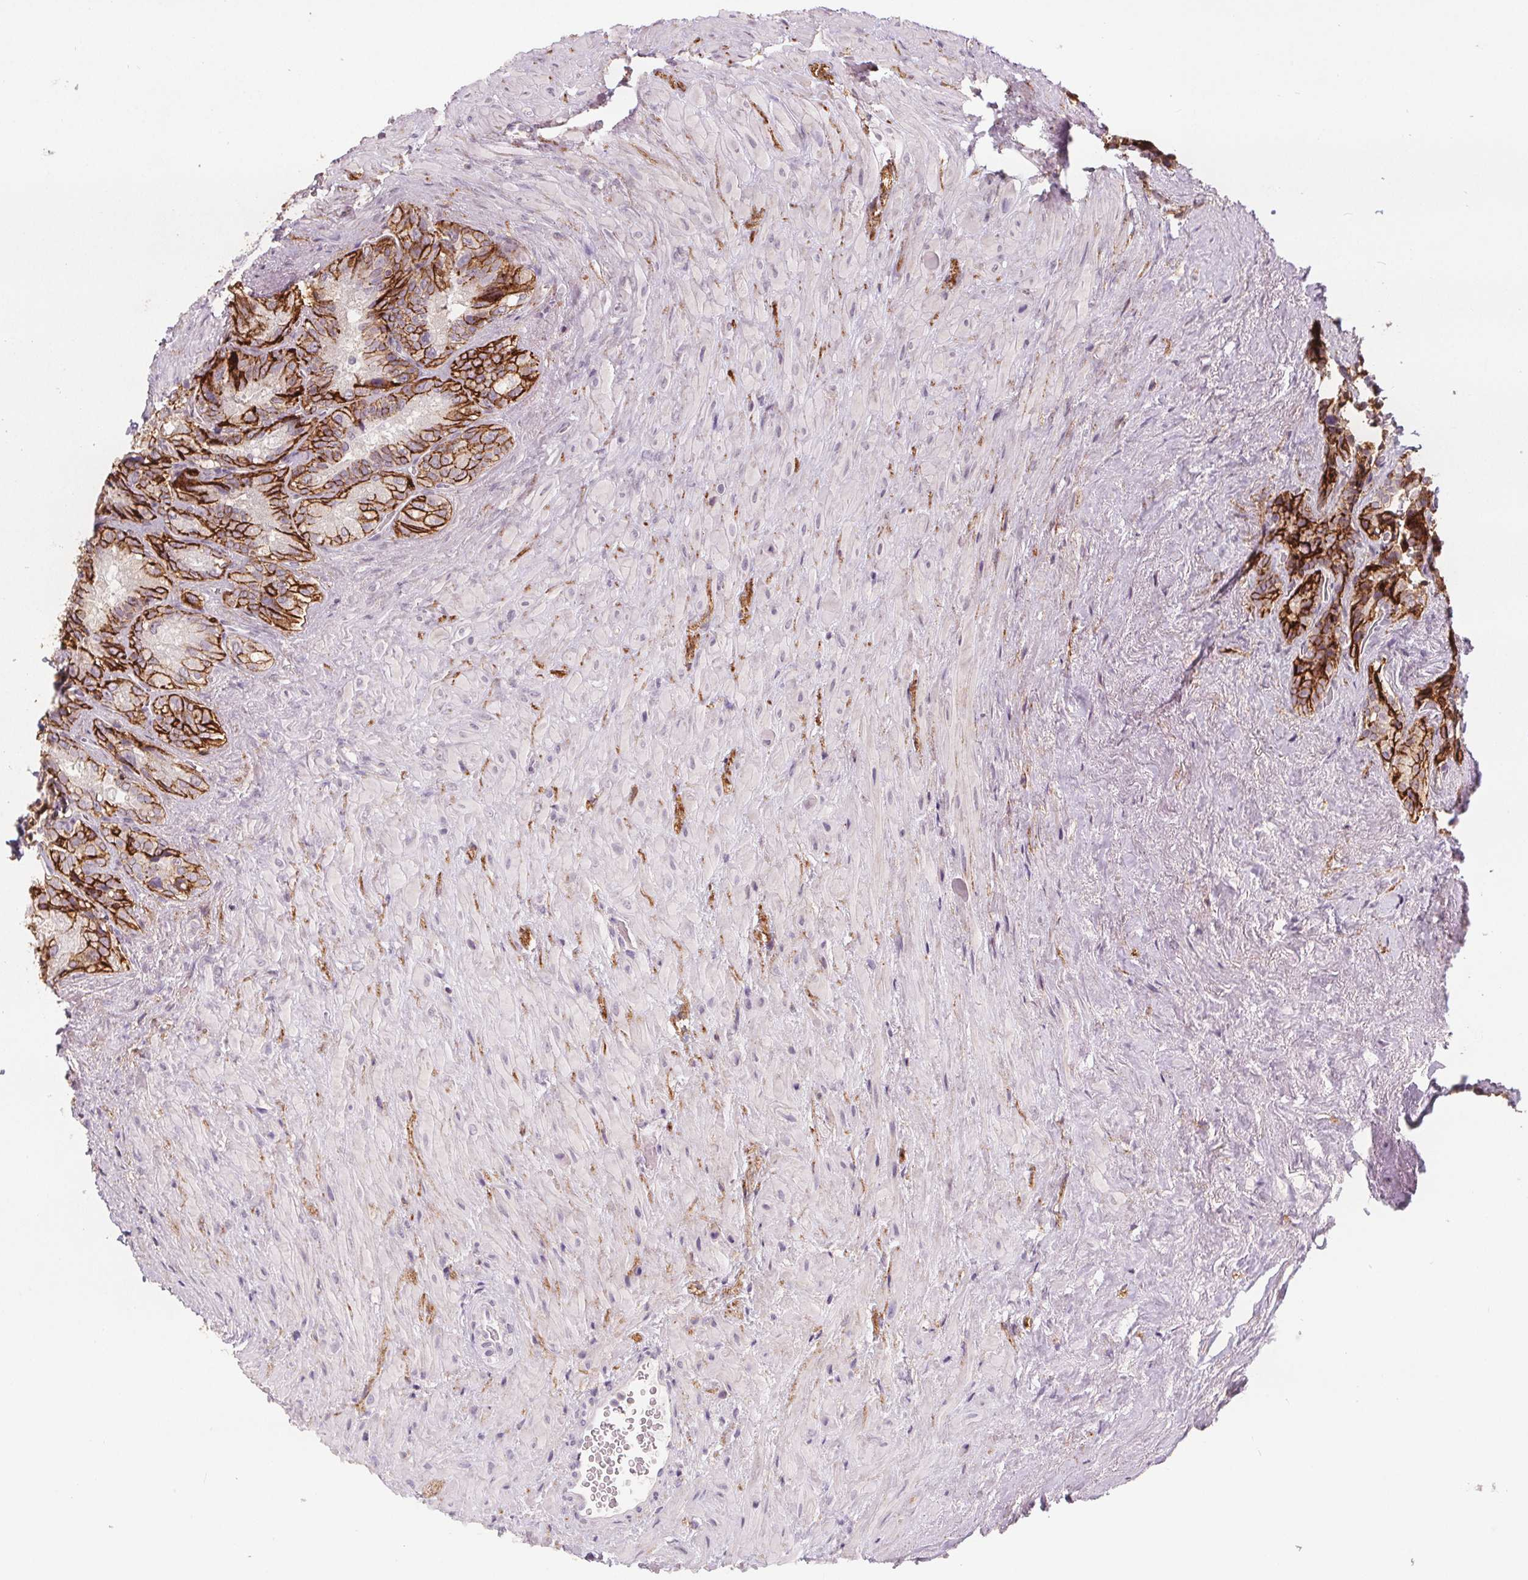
{"staining": {"intensity": "strong", "quantity": "25%-75%", "location": "cytoplasmic/membranous"}, "tissue": "seminal vesicle", "cell_type": "Glandular cells", "image_type": "normal", "snomed": [{"axis": "morphology", "description": "Normal tissue, NOS"}, {"axis": "topography", "description": "Seminal veicle"}], "caption": "Normal seminal vesicle exhibits strong cytoplasmic/membranous positivity in about 25%-75% of glandular cells.", "gene": "ATP1A1", "patient": {"sex": "male", "age": 69}}